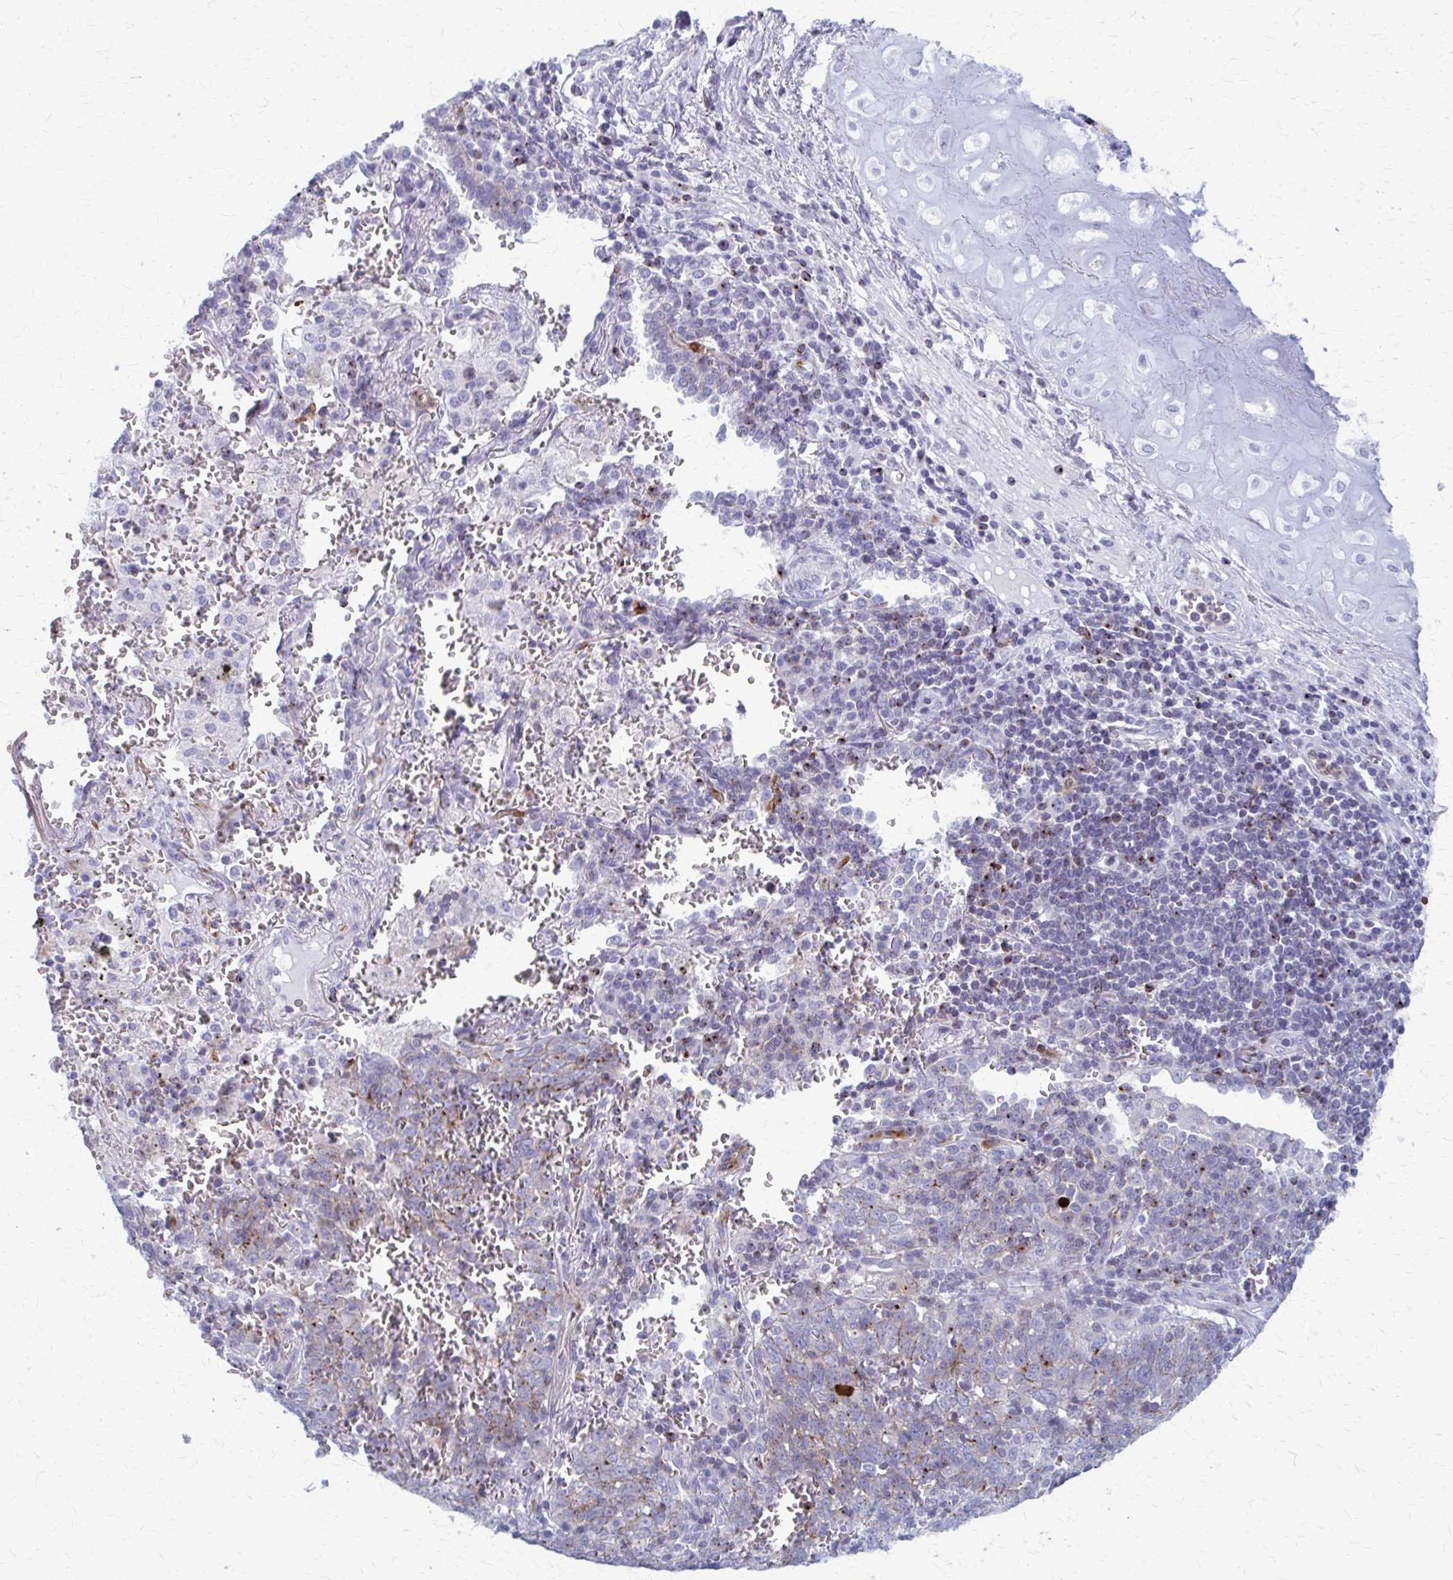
{"staining": {"intensity": "moderate", "quantity": "25%-75%", "location": "cytoplasmic/membranous"}, "tissue": "lung cancer", "cell_type": "Tumor cells", "image_type": "cancer", "snomed": [{"axis": "morphology", "description": "Squamous cell carcinoma, NOS"}, {"axis": "topography", "description": "Lung"}], "caption": "Immunohistochemistry (IHC) histopathology image of lung cancer stained for a protein (brown), which shows medium levels of moderate cytoplasmic/membranous positivity in about 25%-75% of tumor cells.", "gene": "PEDS1", "patient": {"sex": "female", "age": 72}}